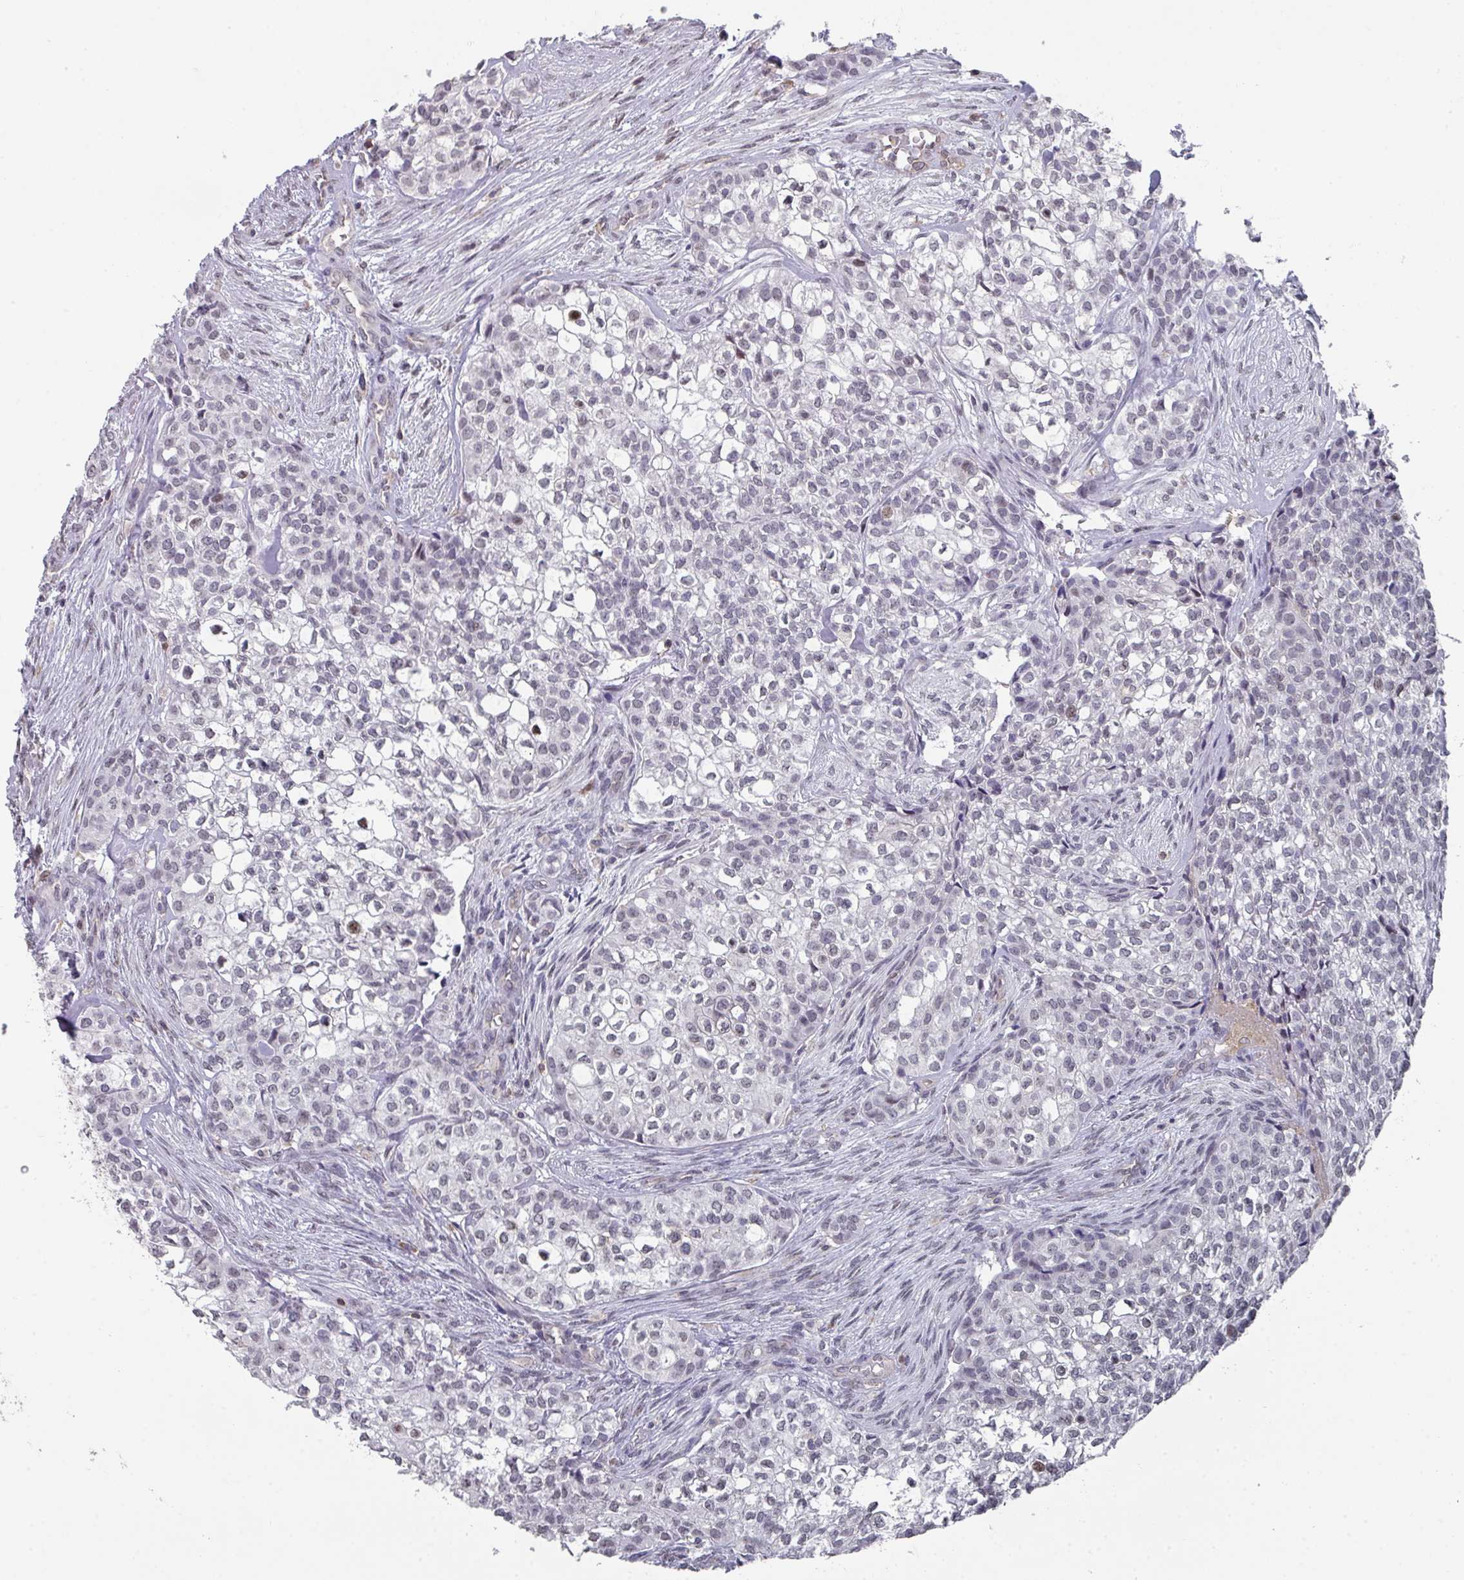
{"staining": {"intensity": "weak", "quantity": "<25%", "location": "nuclear"}, "tissue": "head and neck cancer", "cell_type": "Tumor cells", "image_type": "cancer", "snomed": [{"axis": "morphology", "description": "Adenocarcinoma, NOS"}, {"axis": "topography", "description": "Head-Neck"}], "caption": "This is an immunohistochemistry (IHC) micrograph of human adenocarcinoma (head and neck). There is no staining in tumor cells.", "gene": "RASAL3", "patient": {"sex": "male", "age": 81}}